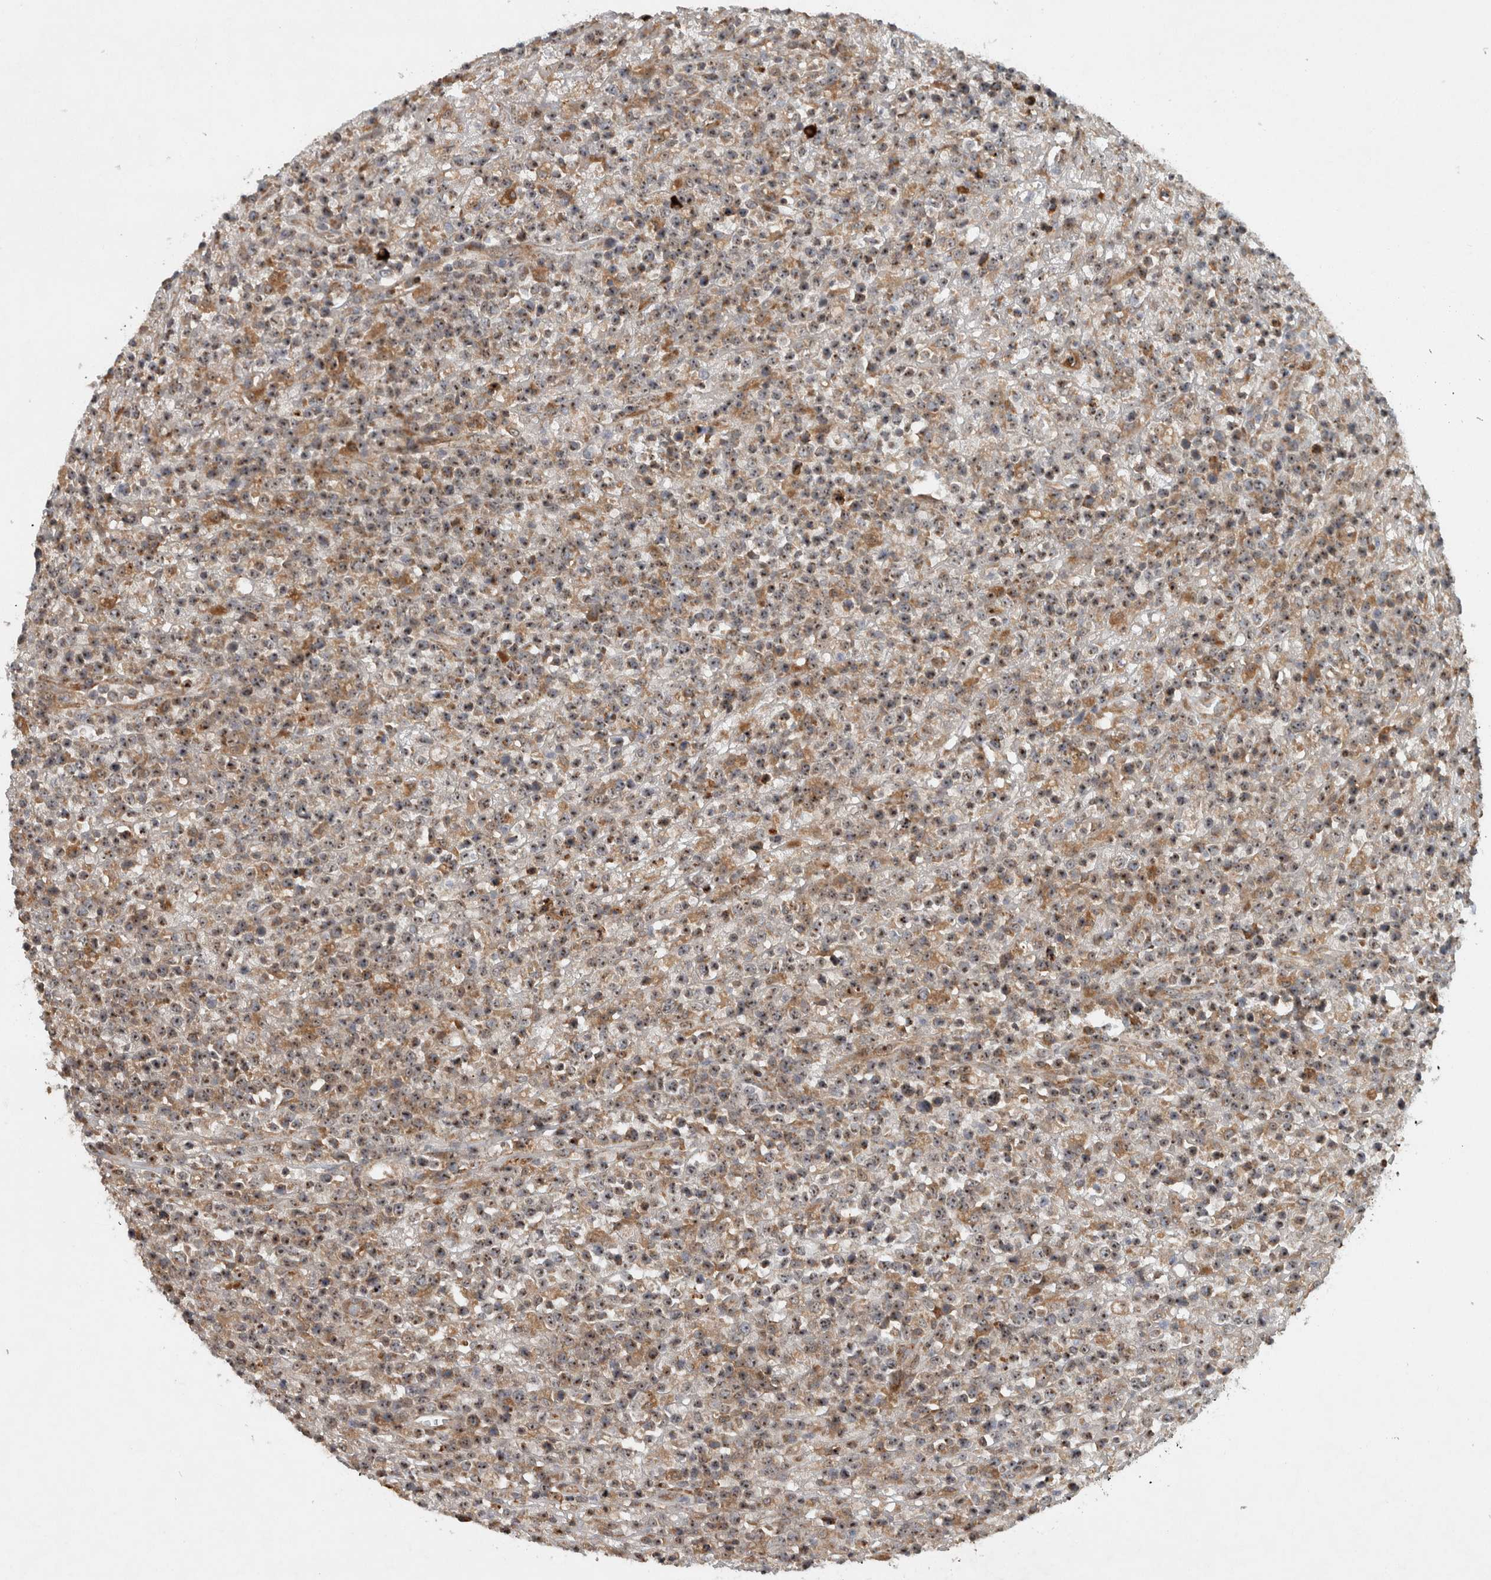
{"staining": {"intensity": "moderate", "quantity": ">75%", "location": "nuclear"}, "tissue": "lymphoma", "cell_type": "Tumor cells", "image_type": "cancer", "snomed": [{"axis": "morphology", "description": "Malignant lymphoma, non-Hodgkin's type, High grade"}, {"axis": "topography", "description": "Colon"}], "caption": "A histopathology image of malignant lymphoma, non-Hodgkin's type (high-grade) stained for a protein displays moderate nuclear brown staining in tumor cells.", "gene": "GPR137B", "patient": {"sex": "female", "age": 53}}